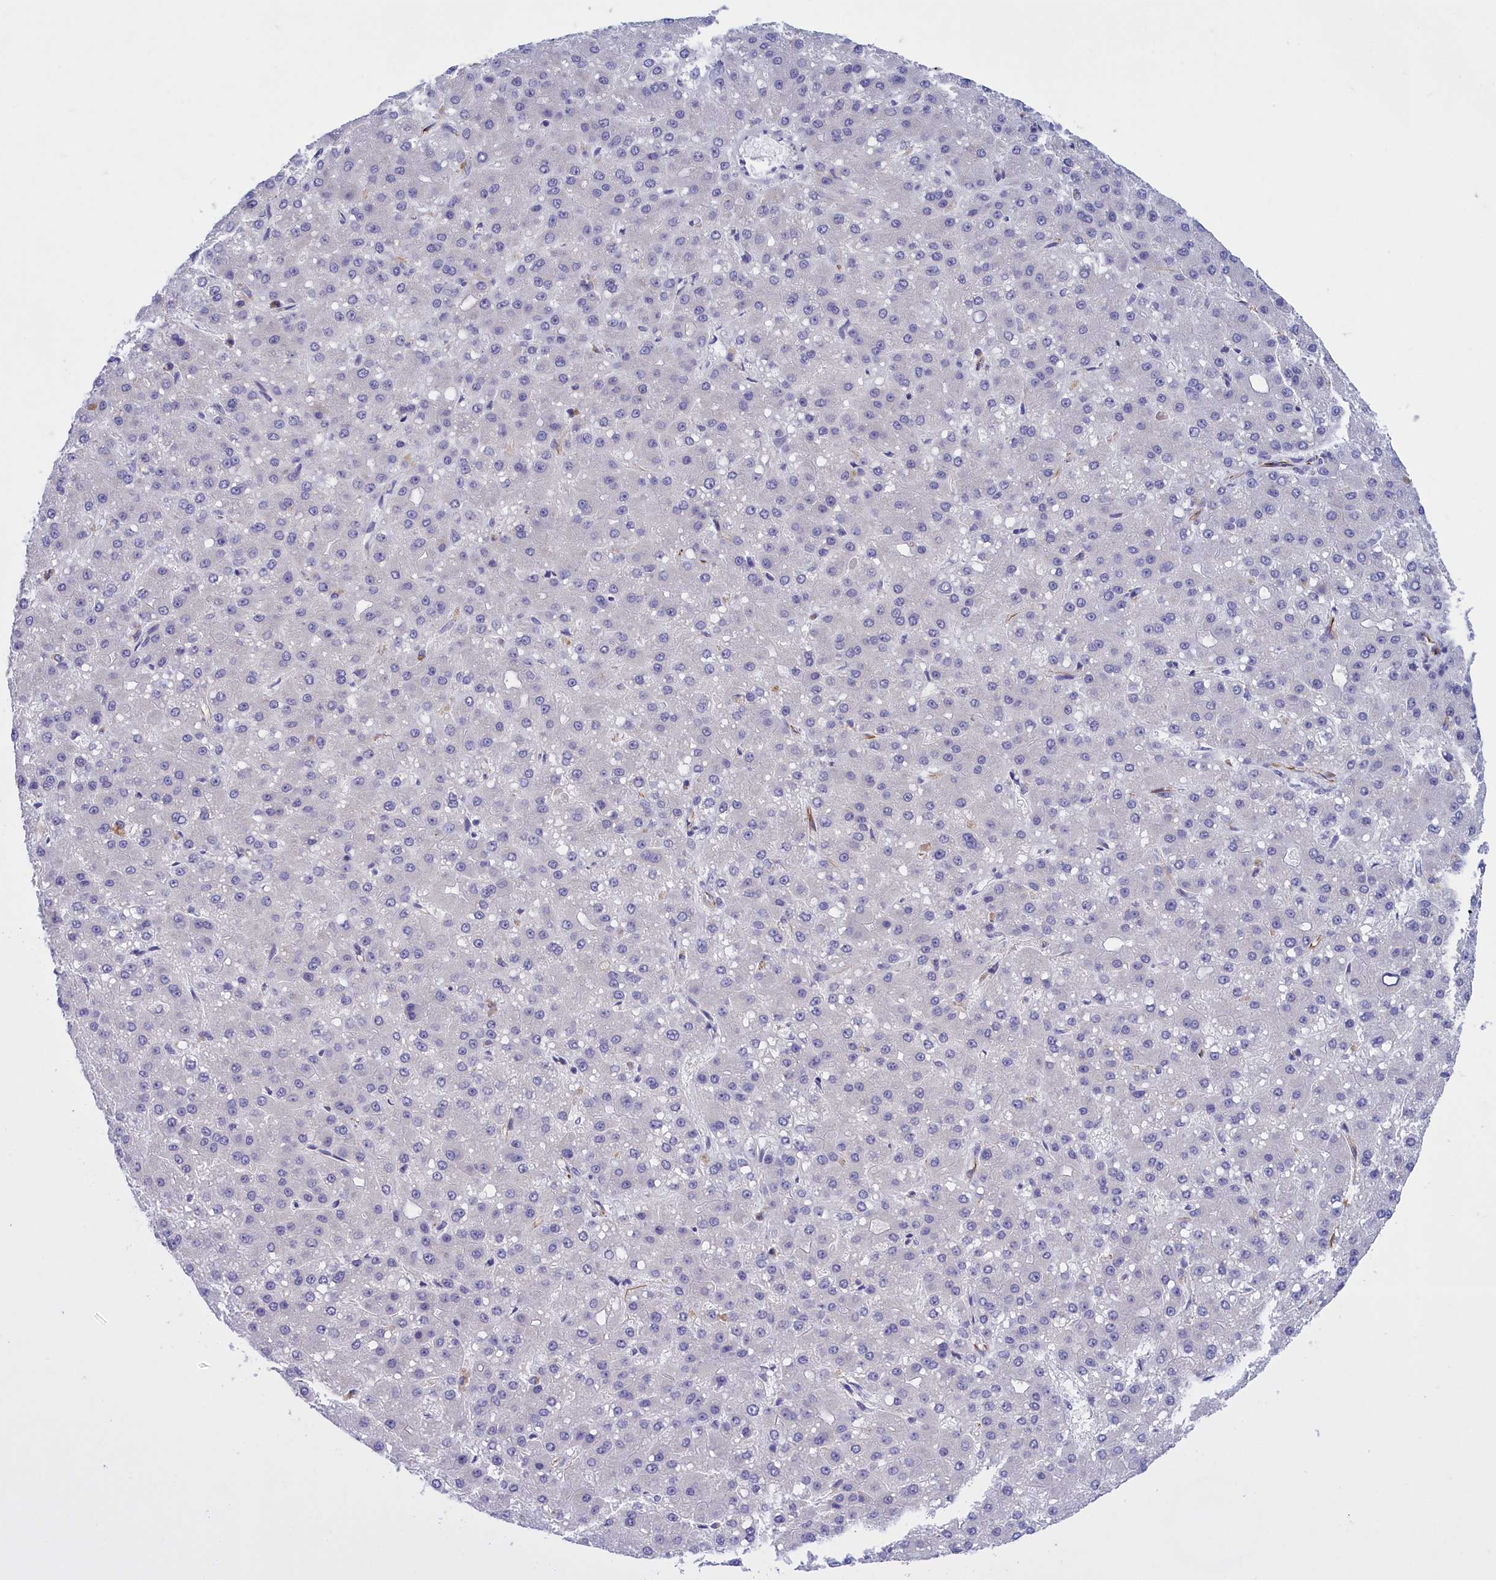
{"staining": {"intensity": "negative", "quantity": "none", "location": "none"}, "tissue": "liver cancer", "cell_type": "Tumor cells", "image_type": "cancer", "snomed": [{"axis": "morphology", "description": "Carcinoma, Hepatocellular, NOS"}, {"axis": "topography", "description": "Liver"}], "caption": "IHC photomicrograph of neoplastic tissue: liver cancer stained with DAB reveals no significant protein expression in tumor cells. Nuclei are stained in blue.", "gene": "FAM149B1", "patient": {"sex": "male", "age": 67}}